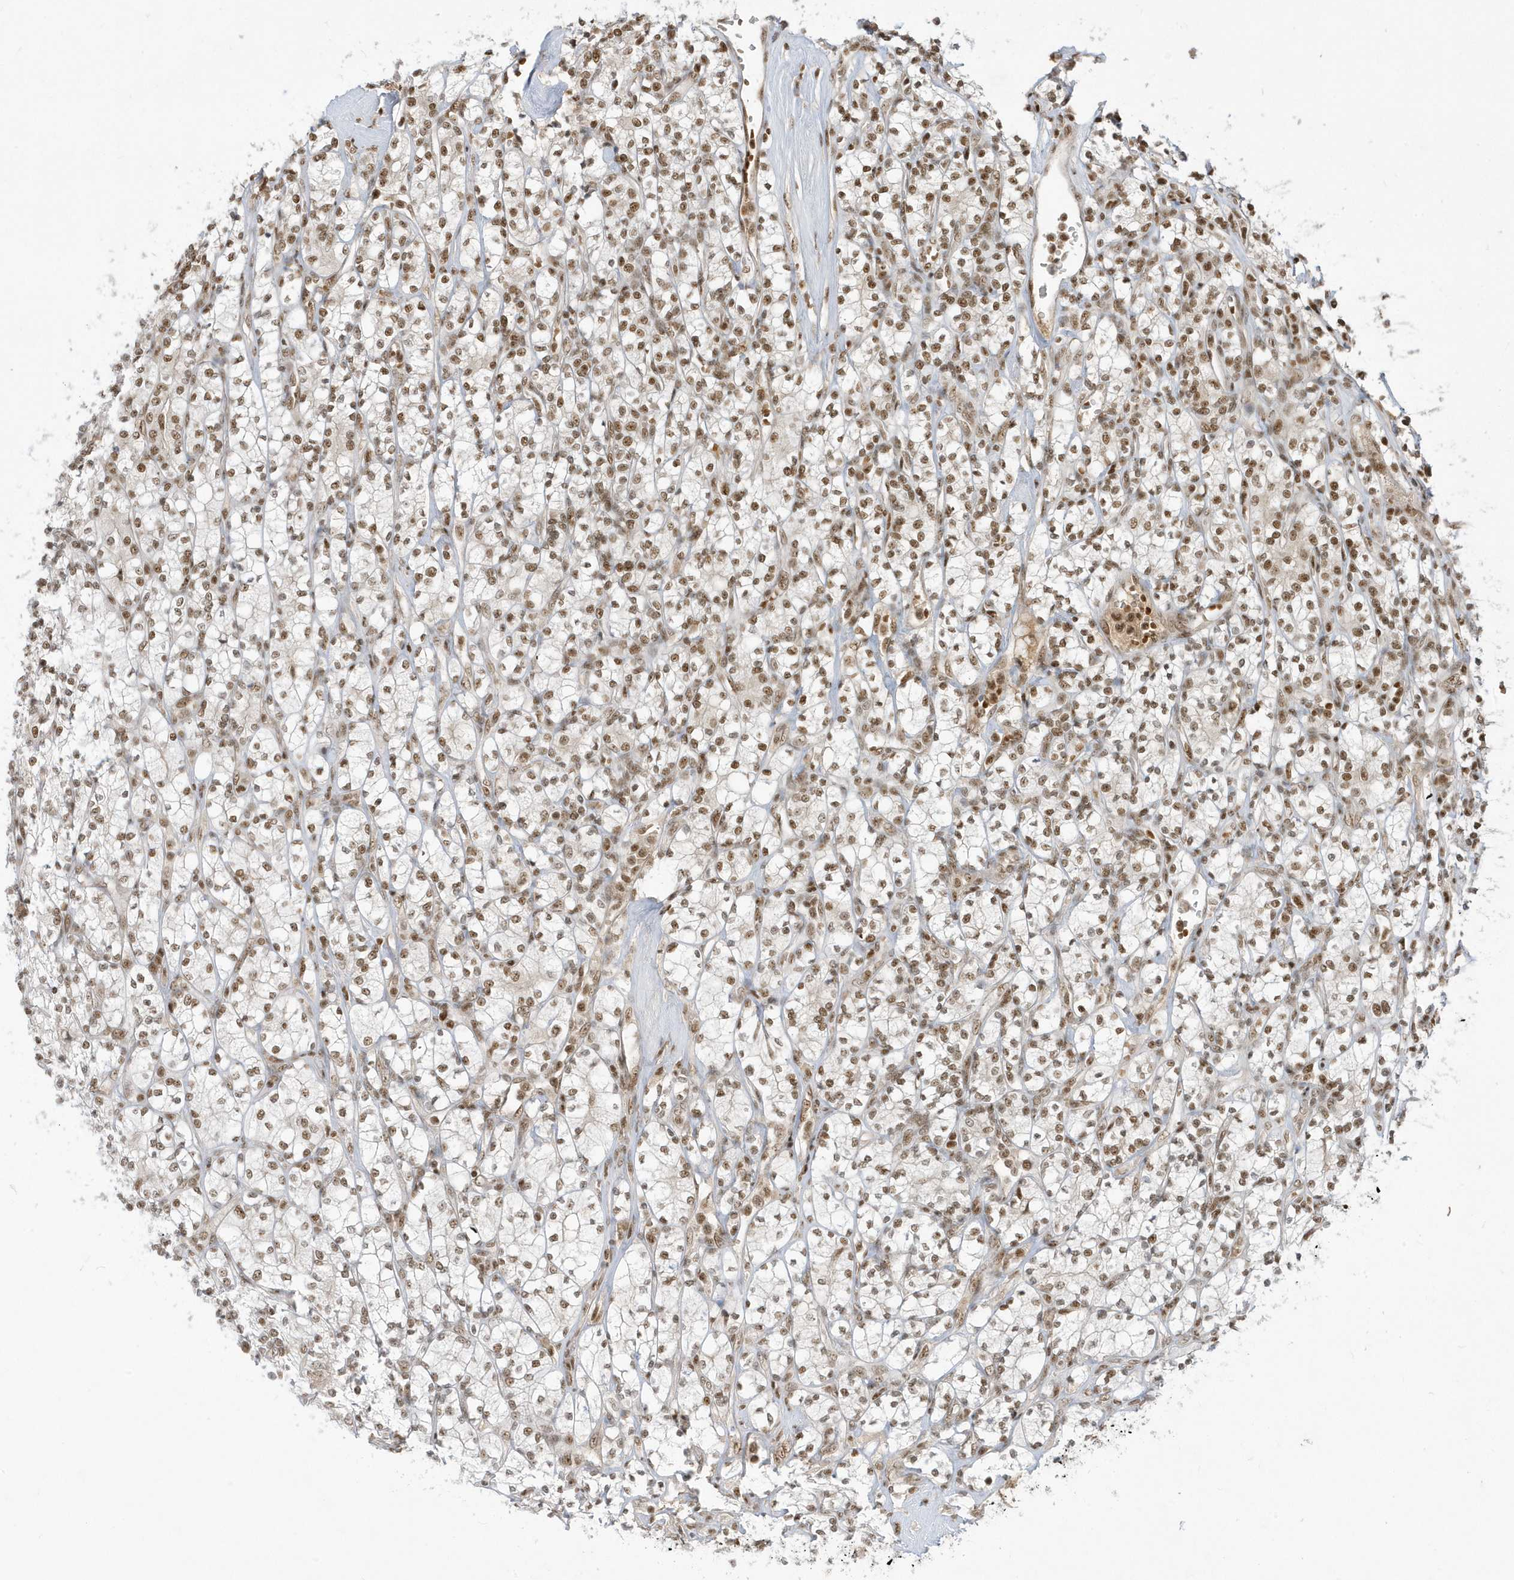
{"staining": {"intensity": "moderate", "quantity": "25%-75%", "location": "nuclear"}, "tissue": "renal cancer", "cell_type": "Tumor cells", "image_type": "cancer", "snomed": [{"axis": "morphology", "description": "Adenocarcinoma, NOS"}, {"axis": "topography", "description": "Kidney"}], "caption": "Immunohistochemistry (IHC) staining of adenocarcinoma (renal), which shows medium levels of moderate nuclear staining in approximately 25%-75% of tumor cells indicating moderate nuclear protein positivity. The staining was performed using DAB (brown) for protein detection and nuclei were counterstained in hematoxylin (blue).", "gene": "PPIL2", "patient": {"sex": "male", "age": 77}}